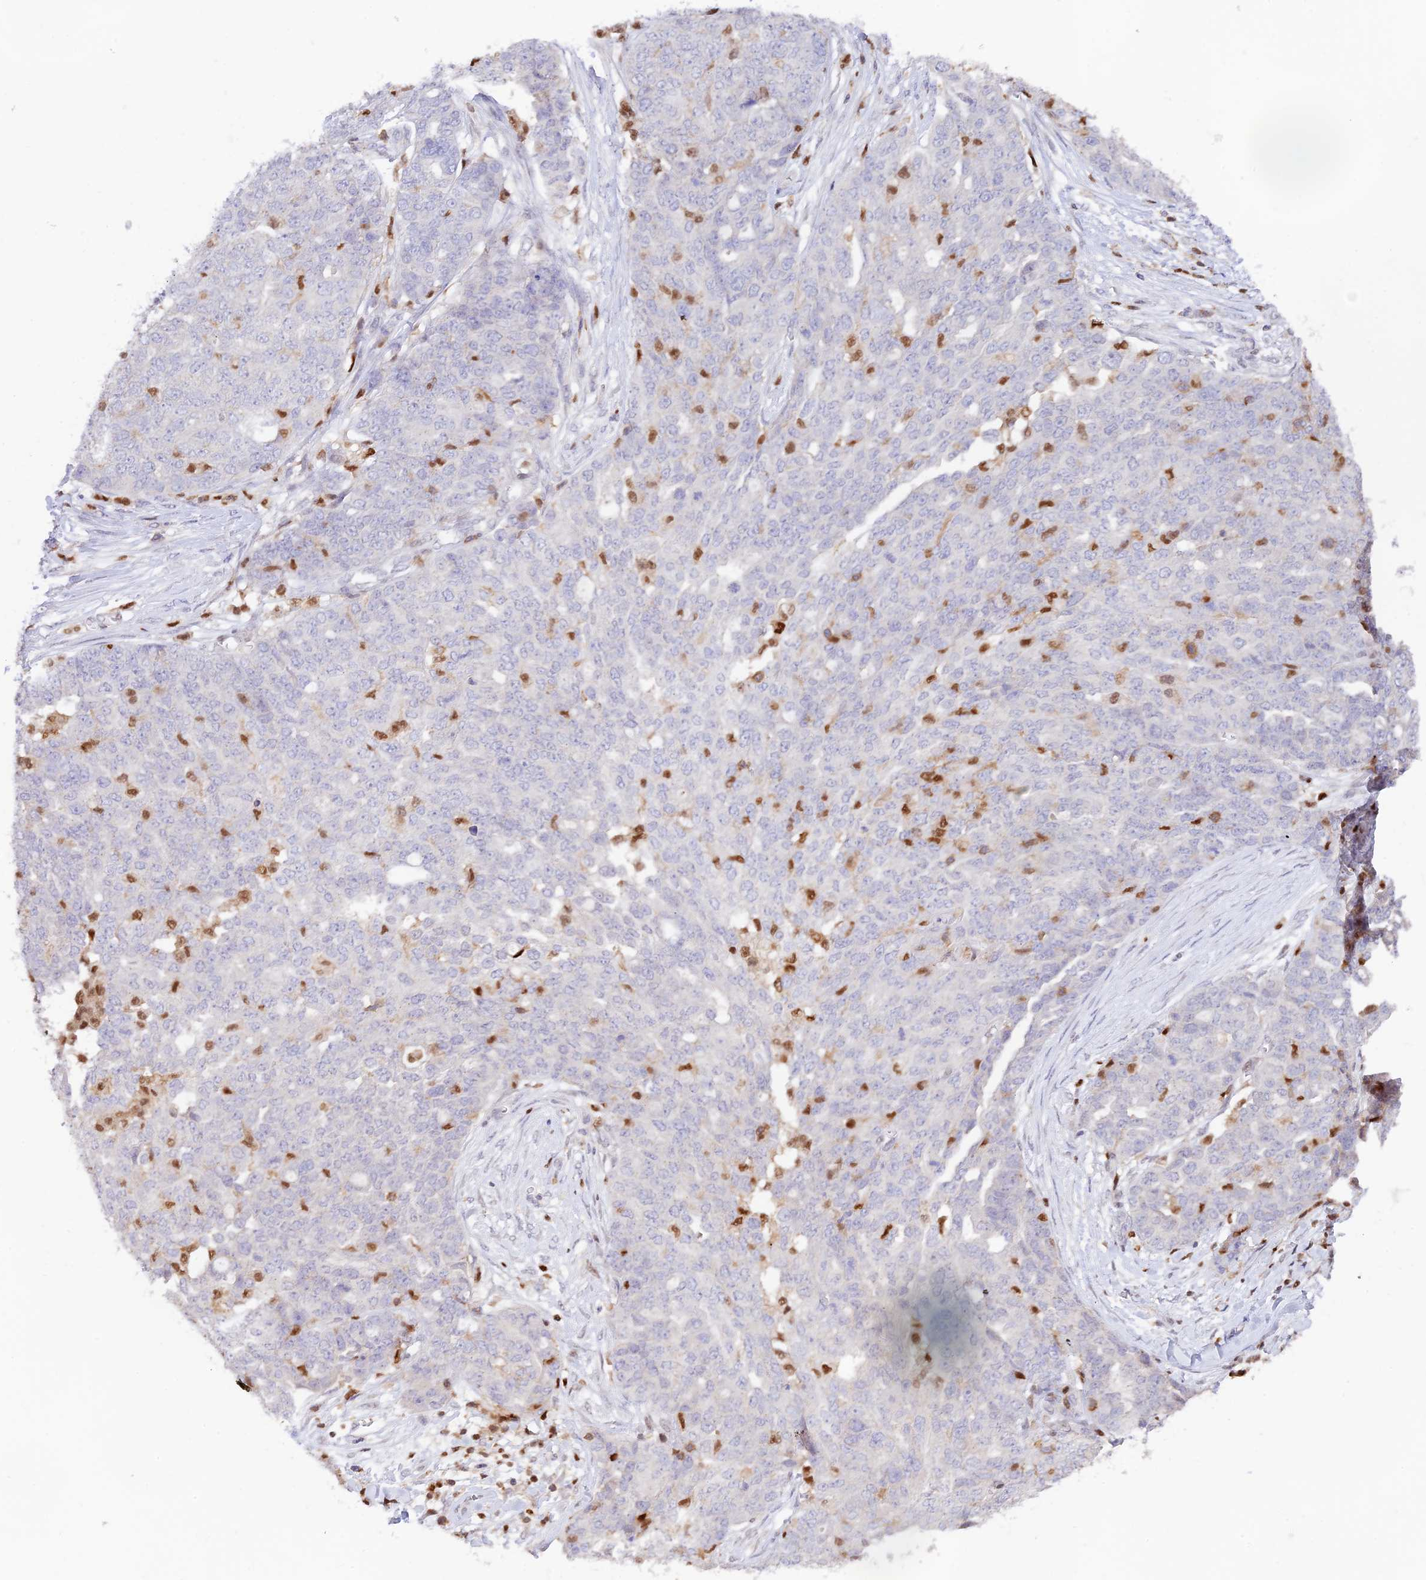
{"staining": {"intensity": "negative", "quantity": "none", "location": "none"}, "tissue": "ovarian cancer", "cell_type": "Tumor cells", "image_type": "cancer", "snomed": [{"axis": "morphology", "description": "Cystadenocarcinoma, serous, NOS"}, {"axis": "topography", "description": "Soft tissue"}, {"axis": "topography", "description": "Ovary"}], "caption": "Protein analysis of ovarian cancer (serous cystadenocarcinoma) shows no significant expression in tumor cells. (DAB IHC, high magnification).", "gene": "DENND1C", "patient": {"sex": "female", "age": 57}}